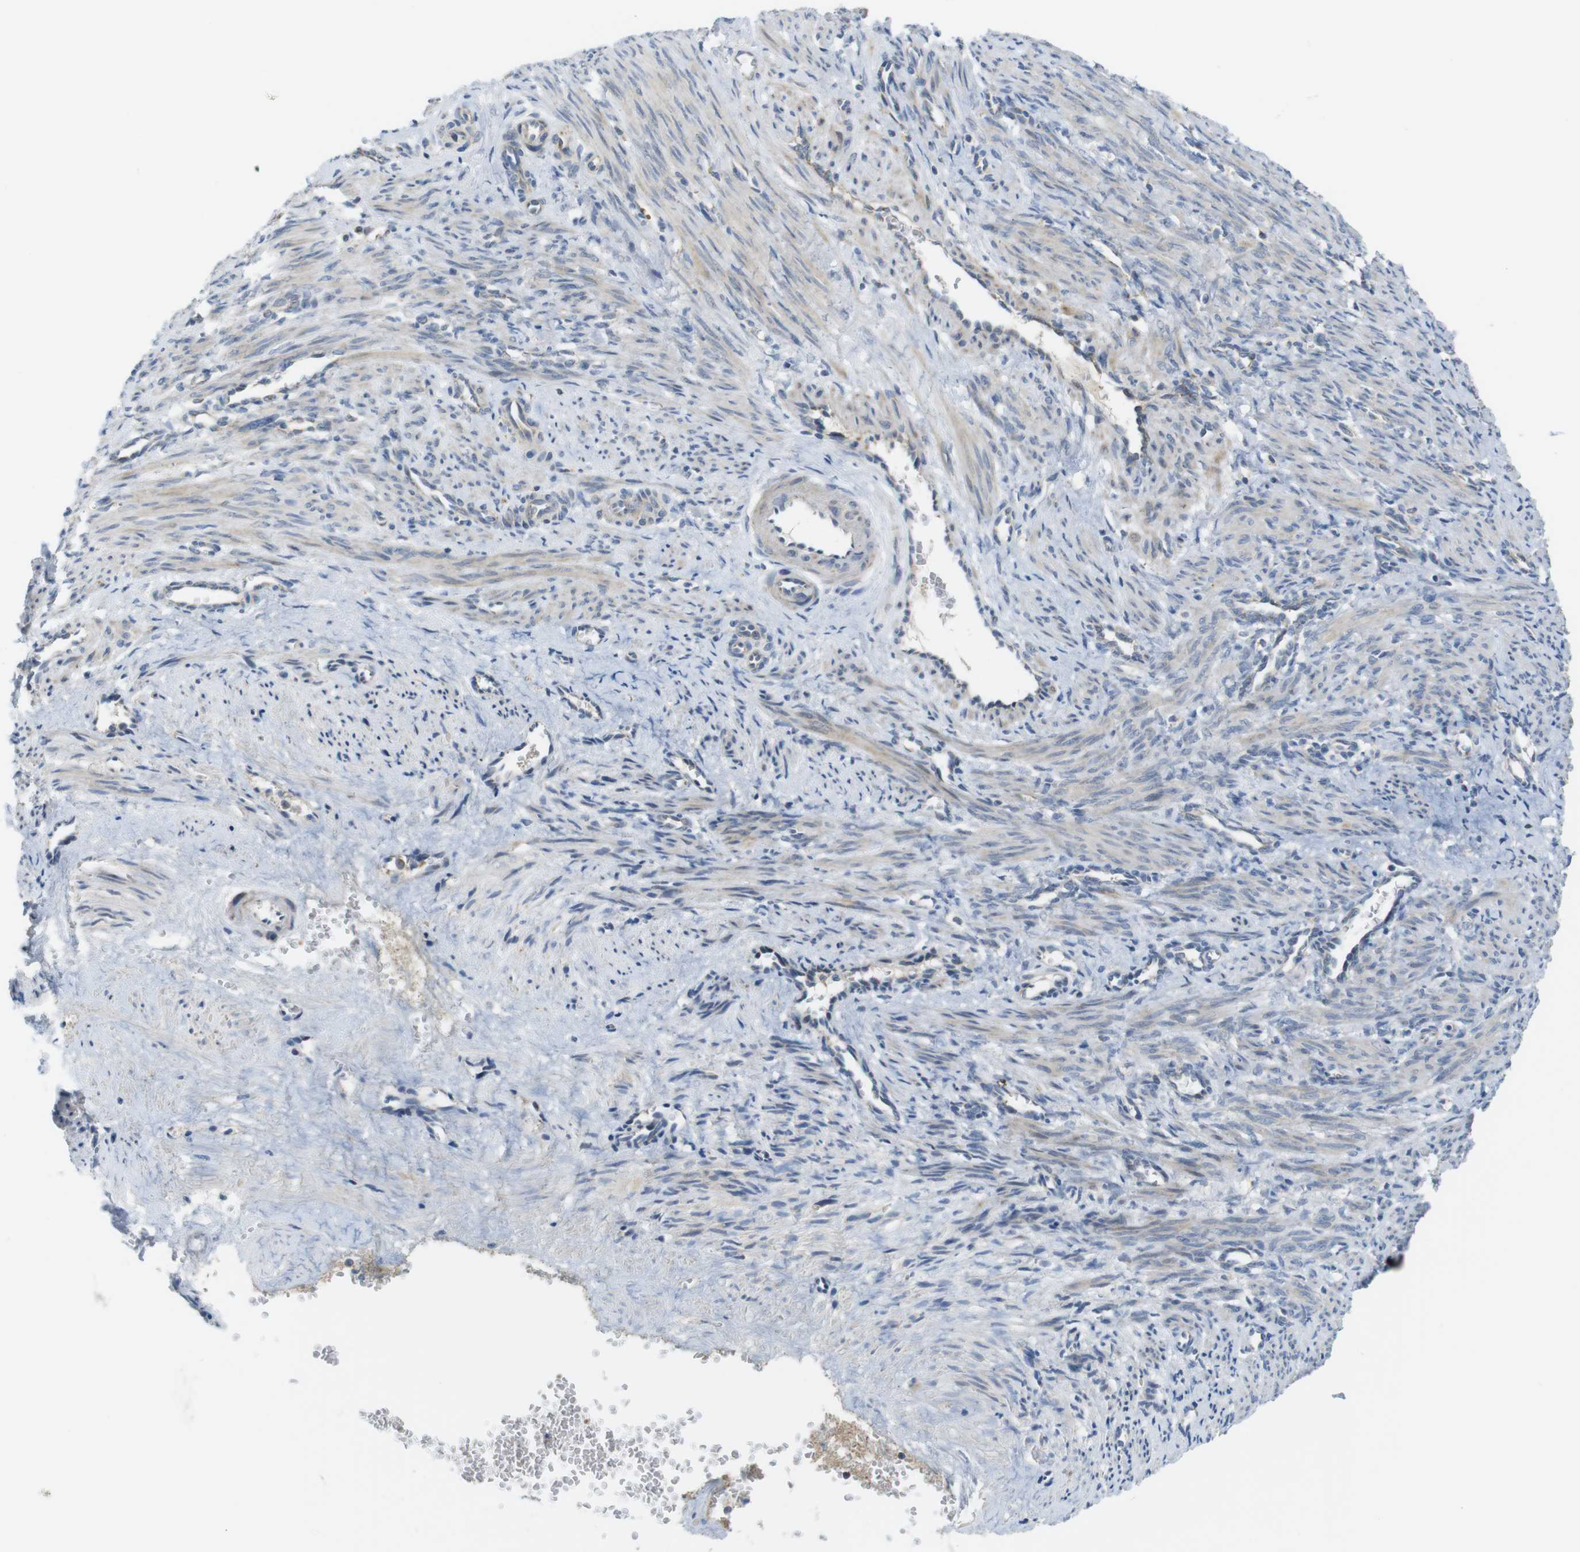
{"staining": {"intensity": "weak", "quantity": "<25%", "location": "cytoplasmic/membranous"}, "tissue": "smooth muscle", "cell_type": "Smooth muscle cells", "image_type": "normal", "snomed": [{"axis": "morphology", "description": "Normal tissue, NOS"}, {"axis": "topography", "description": "Endometrium"}], "caption": "Photomicrograph shows no protein expression in smooth muscle cells of benign smooth muscle.", "gene": "MARCHF1", "patient": {"sex": "female", "age": 33}}